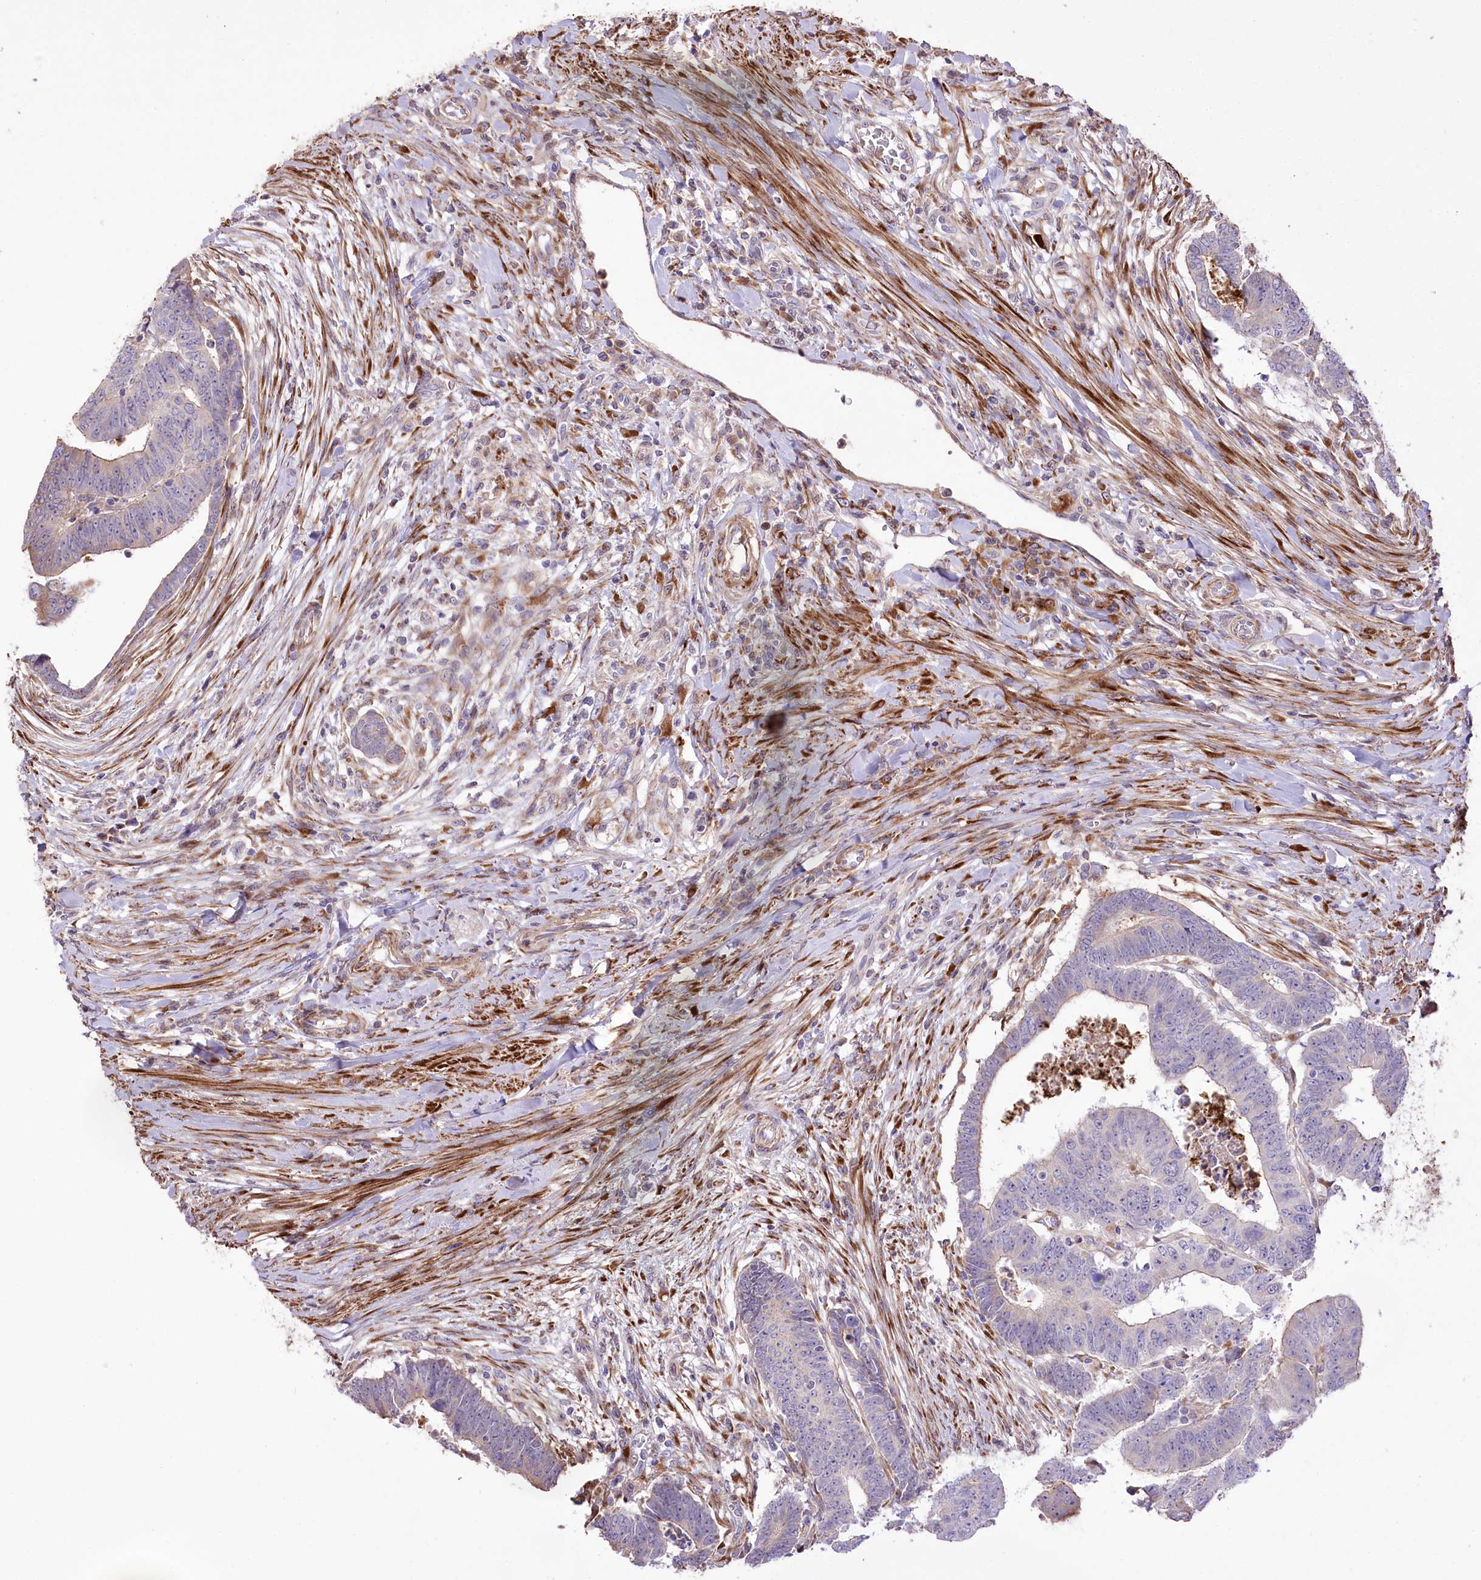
{"staining": {"intensity": "negative", "quantity": "none", "location": "none"}, "tissue": "colorectal cancer", "cell_type": "Tumor cells", "image_type": "cancer", "snomed": [{"axis": "morphology", "description": "Normal tissue, NOS"}, {"axis": "morphology", "description": "Adenocarcinoma, NOS"}, {"axis": "topography", "description": "Rectum"}], "caption": "This histopathology image is of colorectal cancer stained with immunohistochemistry (IHC) to label a protein in brown with the nuclei are counter-stained blue. There is no positivity in tumor cells.", "gene": "RNF24", "patient": {"sex": "female", "age": 65}}